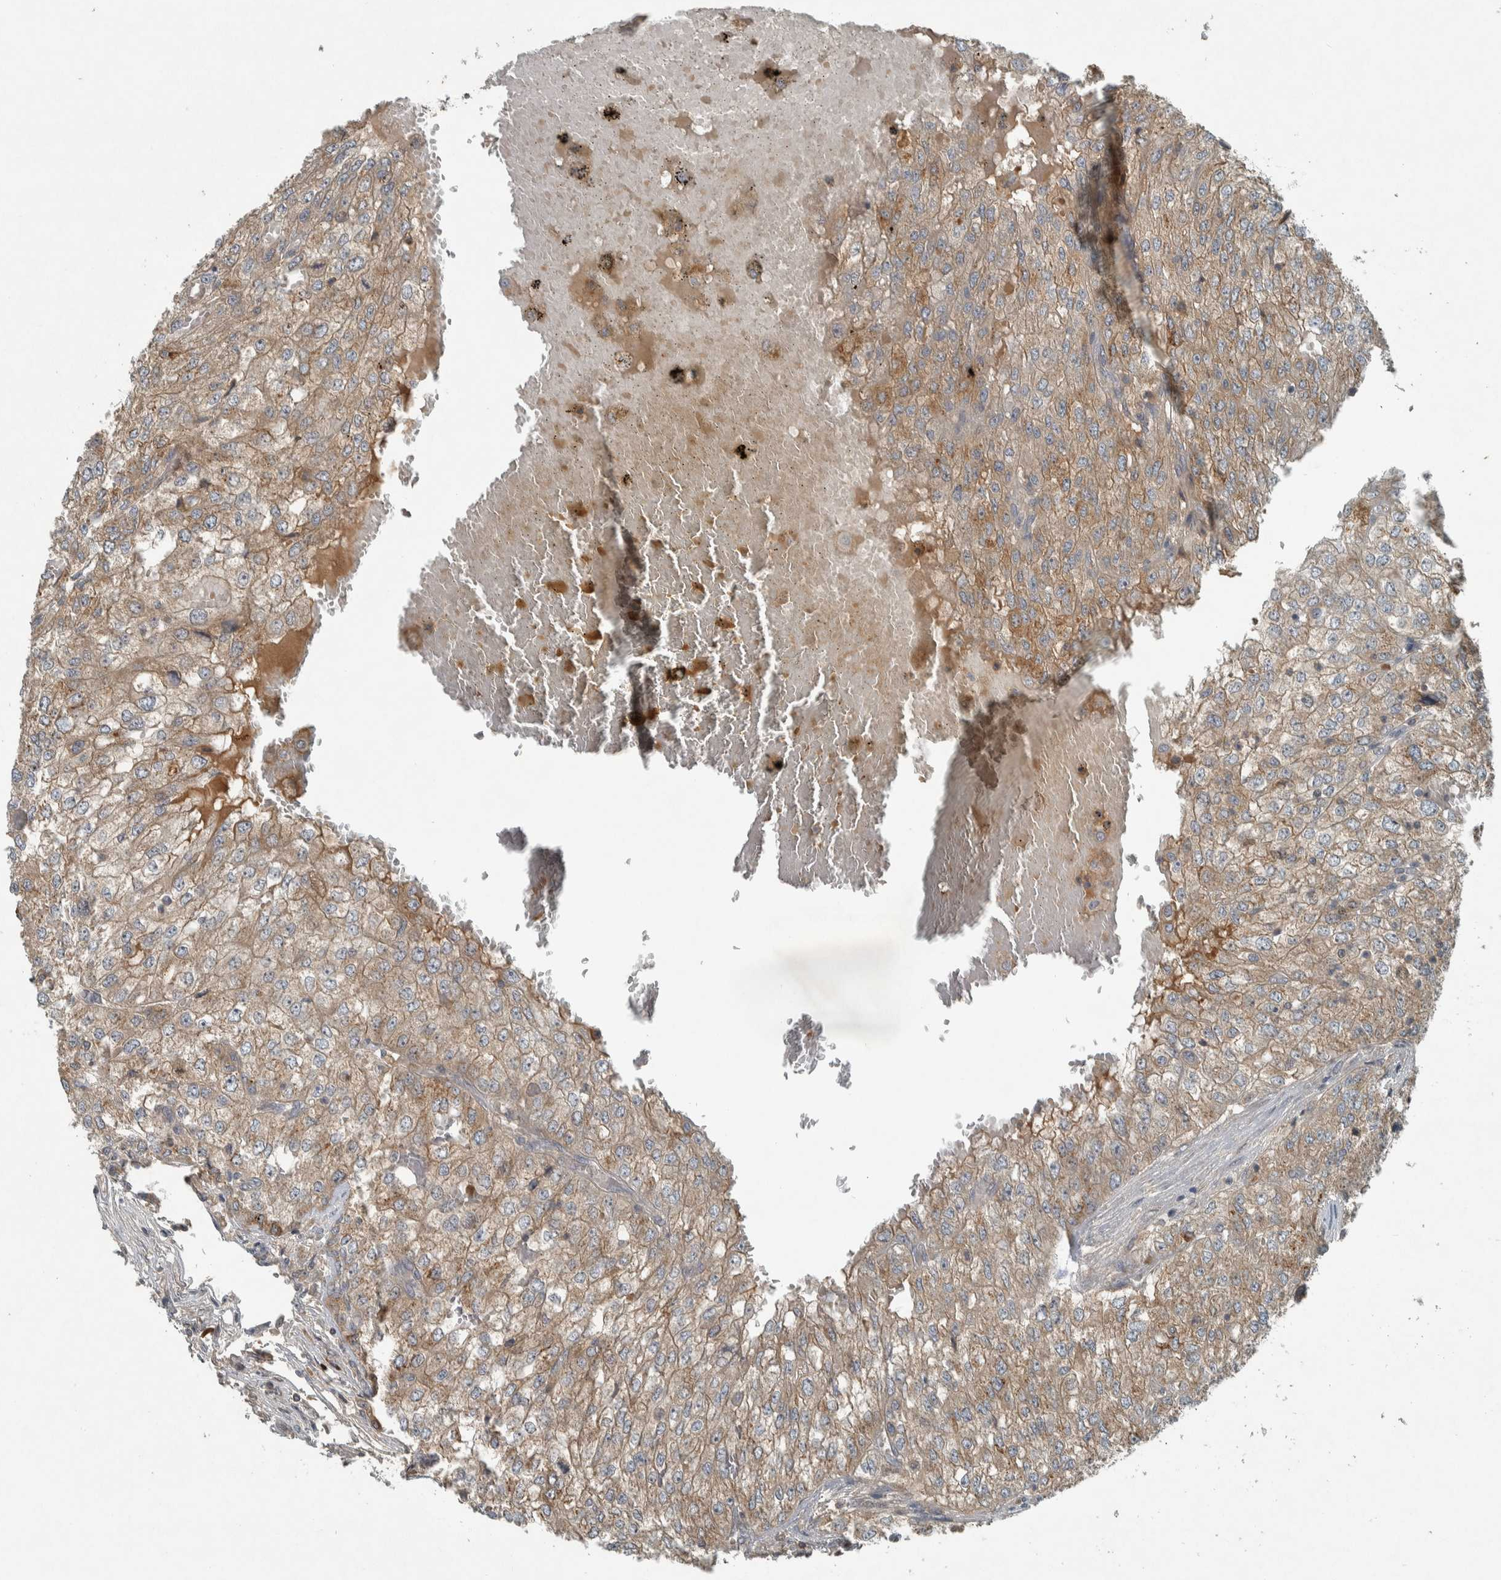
{"staining": {"intensity": "weak", "quantity": ">75%", "location": "cytoplasmic/membranous"}, "tissue": "renal cancer", "cell_type": "Tumor cells", "image_type": "cancer", "snomed": [{"axis": "morphology", "description": "Adenocarcinoma, NOS"}, {"axis": "topography", "description": "Kidney"}], "caption": "Human adenocarcinoma (renal) stained with a brown dye displays weak cytoplasmic/membranous positive staining in about >75% of tumor cells.", "gene": "CLCN2", "patient": {"sex": "female", "age": 54}}